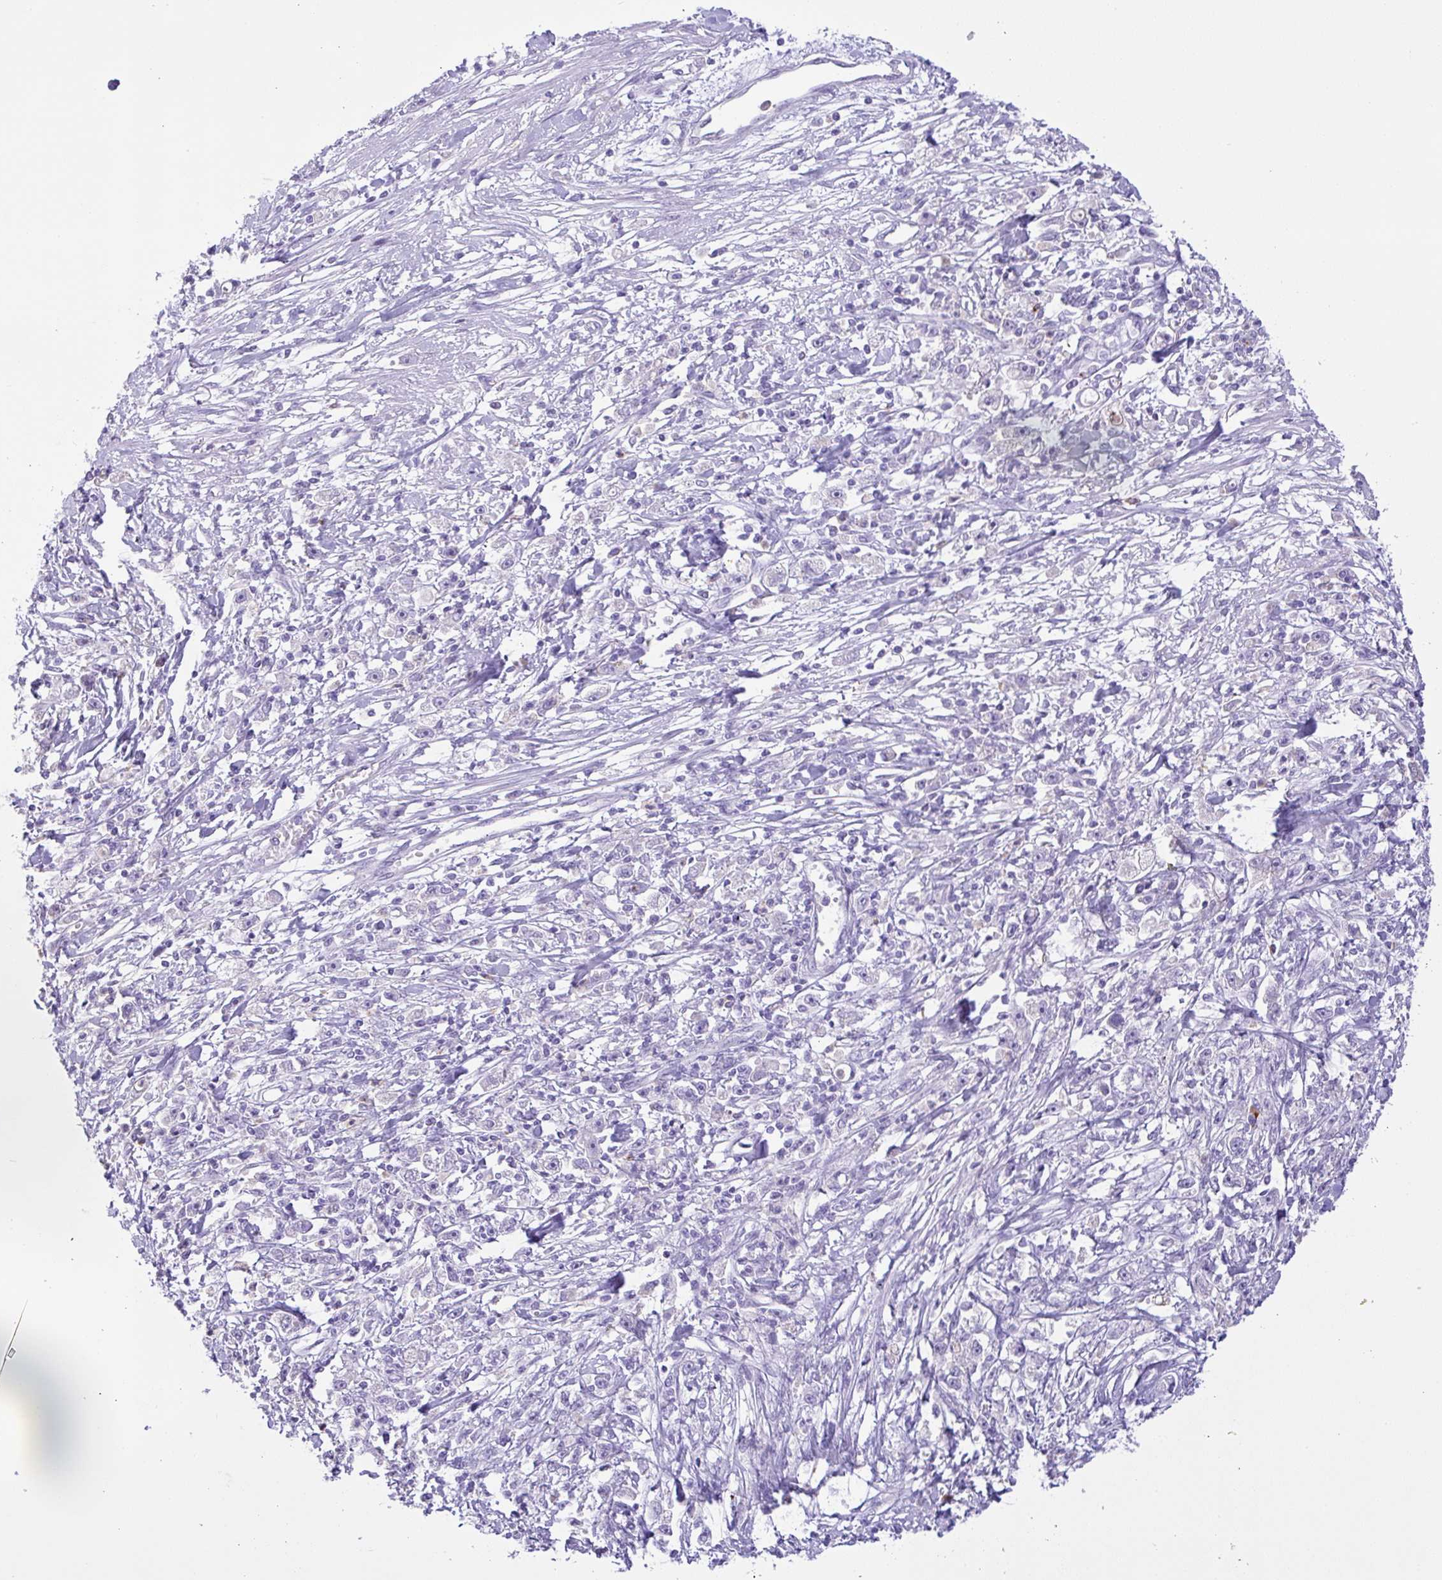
{"staining": {"intensity": "negative", "quantity": "none", "location": "none"}, "tissue": "stomach cancer", "cell_type": "Tumor cells", "image_type": "cancer", "snomed": [{"axis": "morphology", "description": "Adenocarcinoma, NOS"}, {"axis": "topography", "description": "Stomach"}], "caption": "DAB (3,3'-diaminobenzidine) immunohistochemical staining of stomach adenocarcinoma exhibits no significant expression in tumor cells.", "gene": "CST11", "patient": {"sex": "female", "age": 59}}